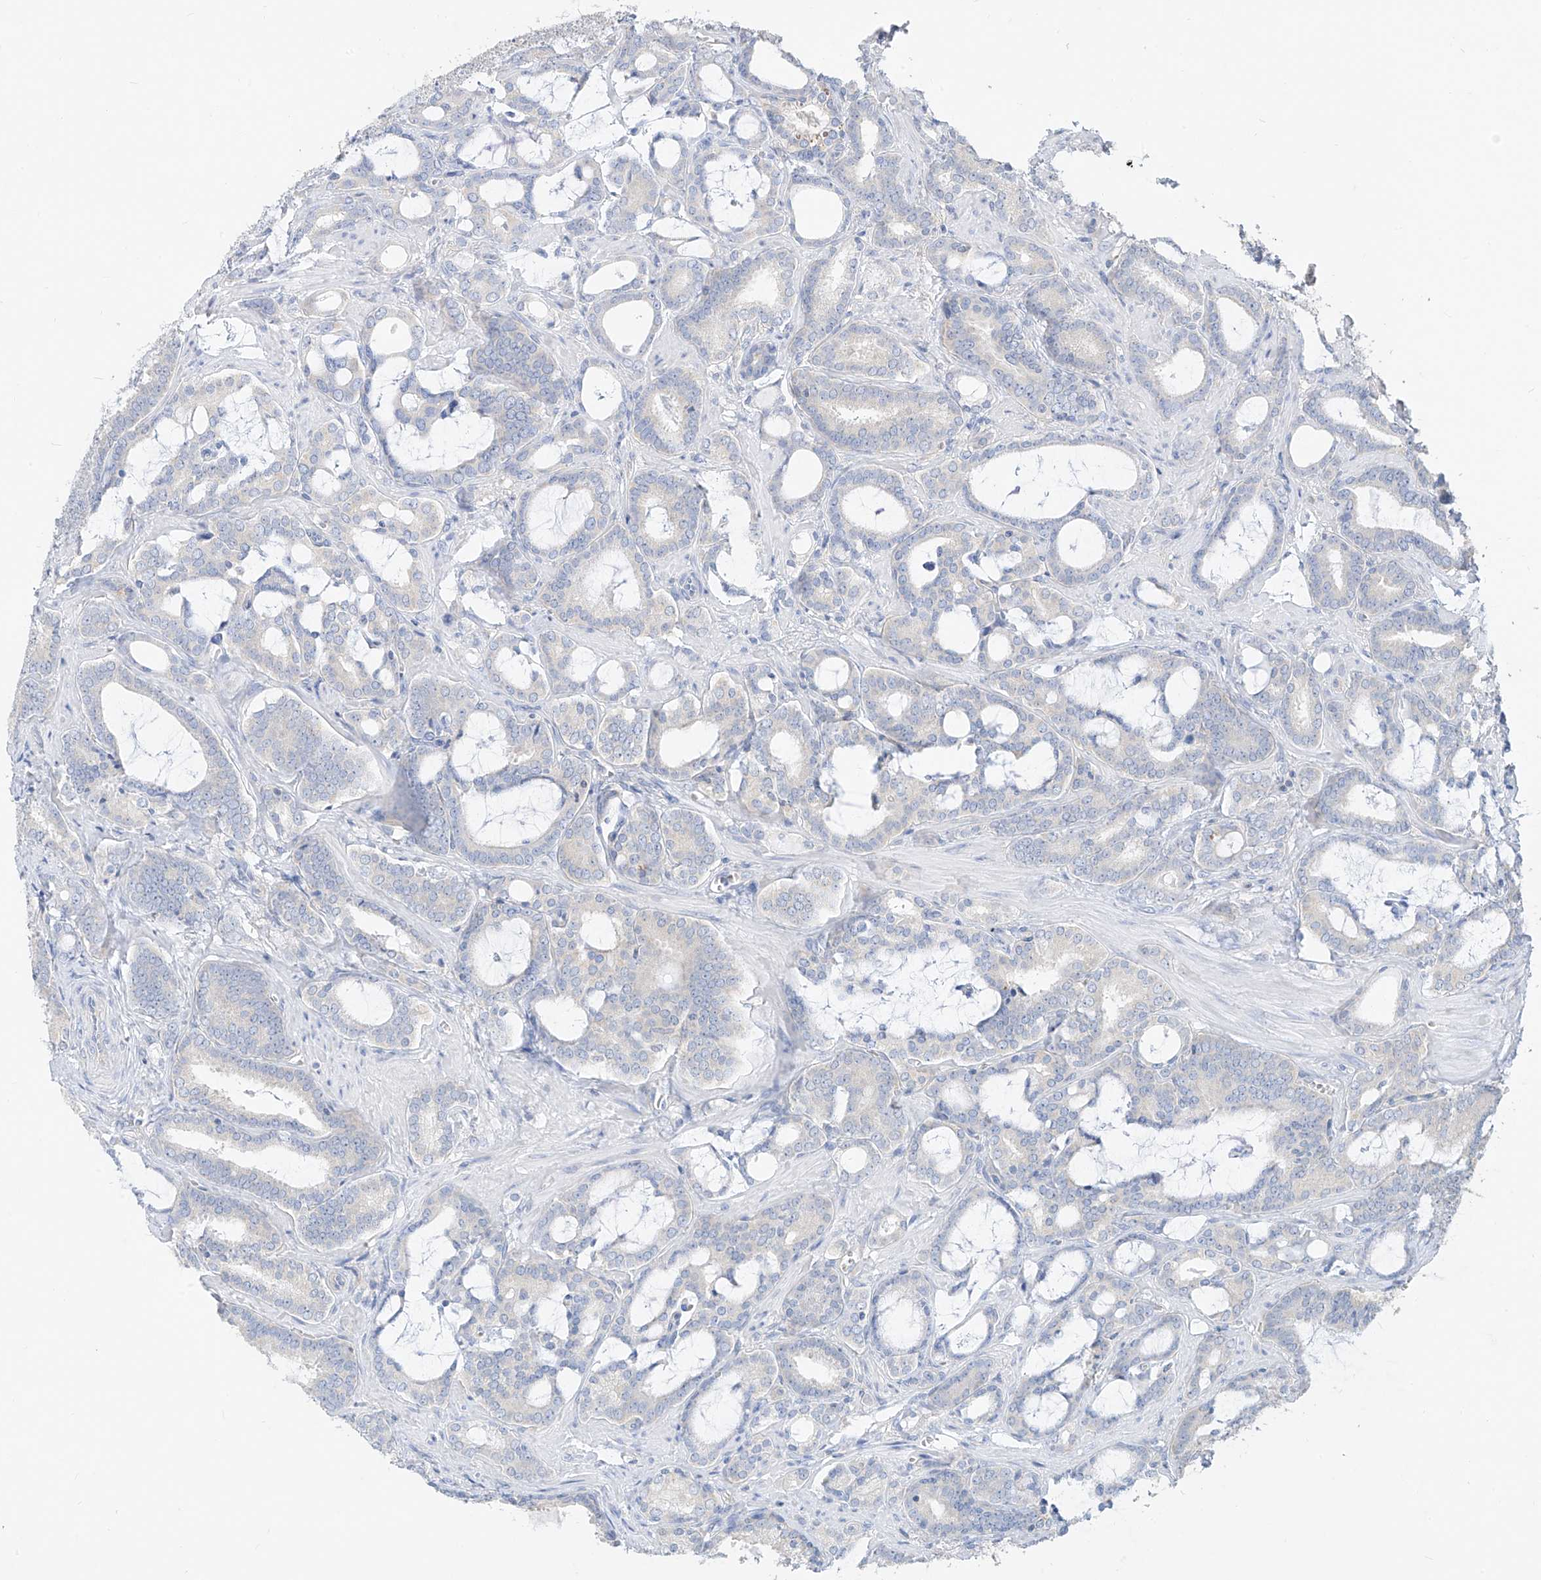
{"staining": {"intensity": "negative", "quantity": "none", "location": "none"}, "tissue": "prostate cancer", "cell_type": "Tumor cells", "image_type": "cancer", "snomed": [{"axis": "morphology", "description": "Adenocarcinoma, High grade"}, {"axis": "topography", "description": "Prostate and seminal vesicle, NOS"}], "caption": "The IHC photomicrograph has no significant positivity in tumor cells of prostate adenocarcinoma (high-grade) tissue.", "gene": "ZZEF1", "patient": {"sex": "male", "age": 67}}